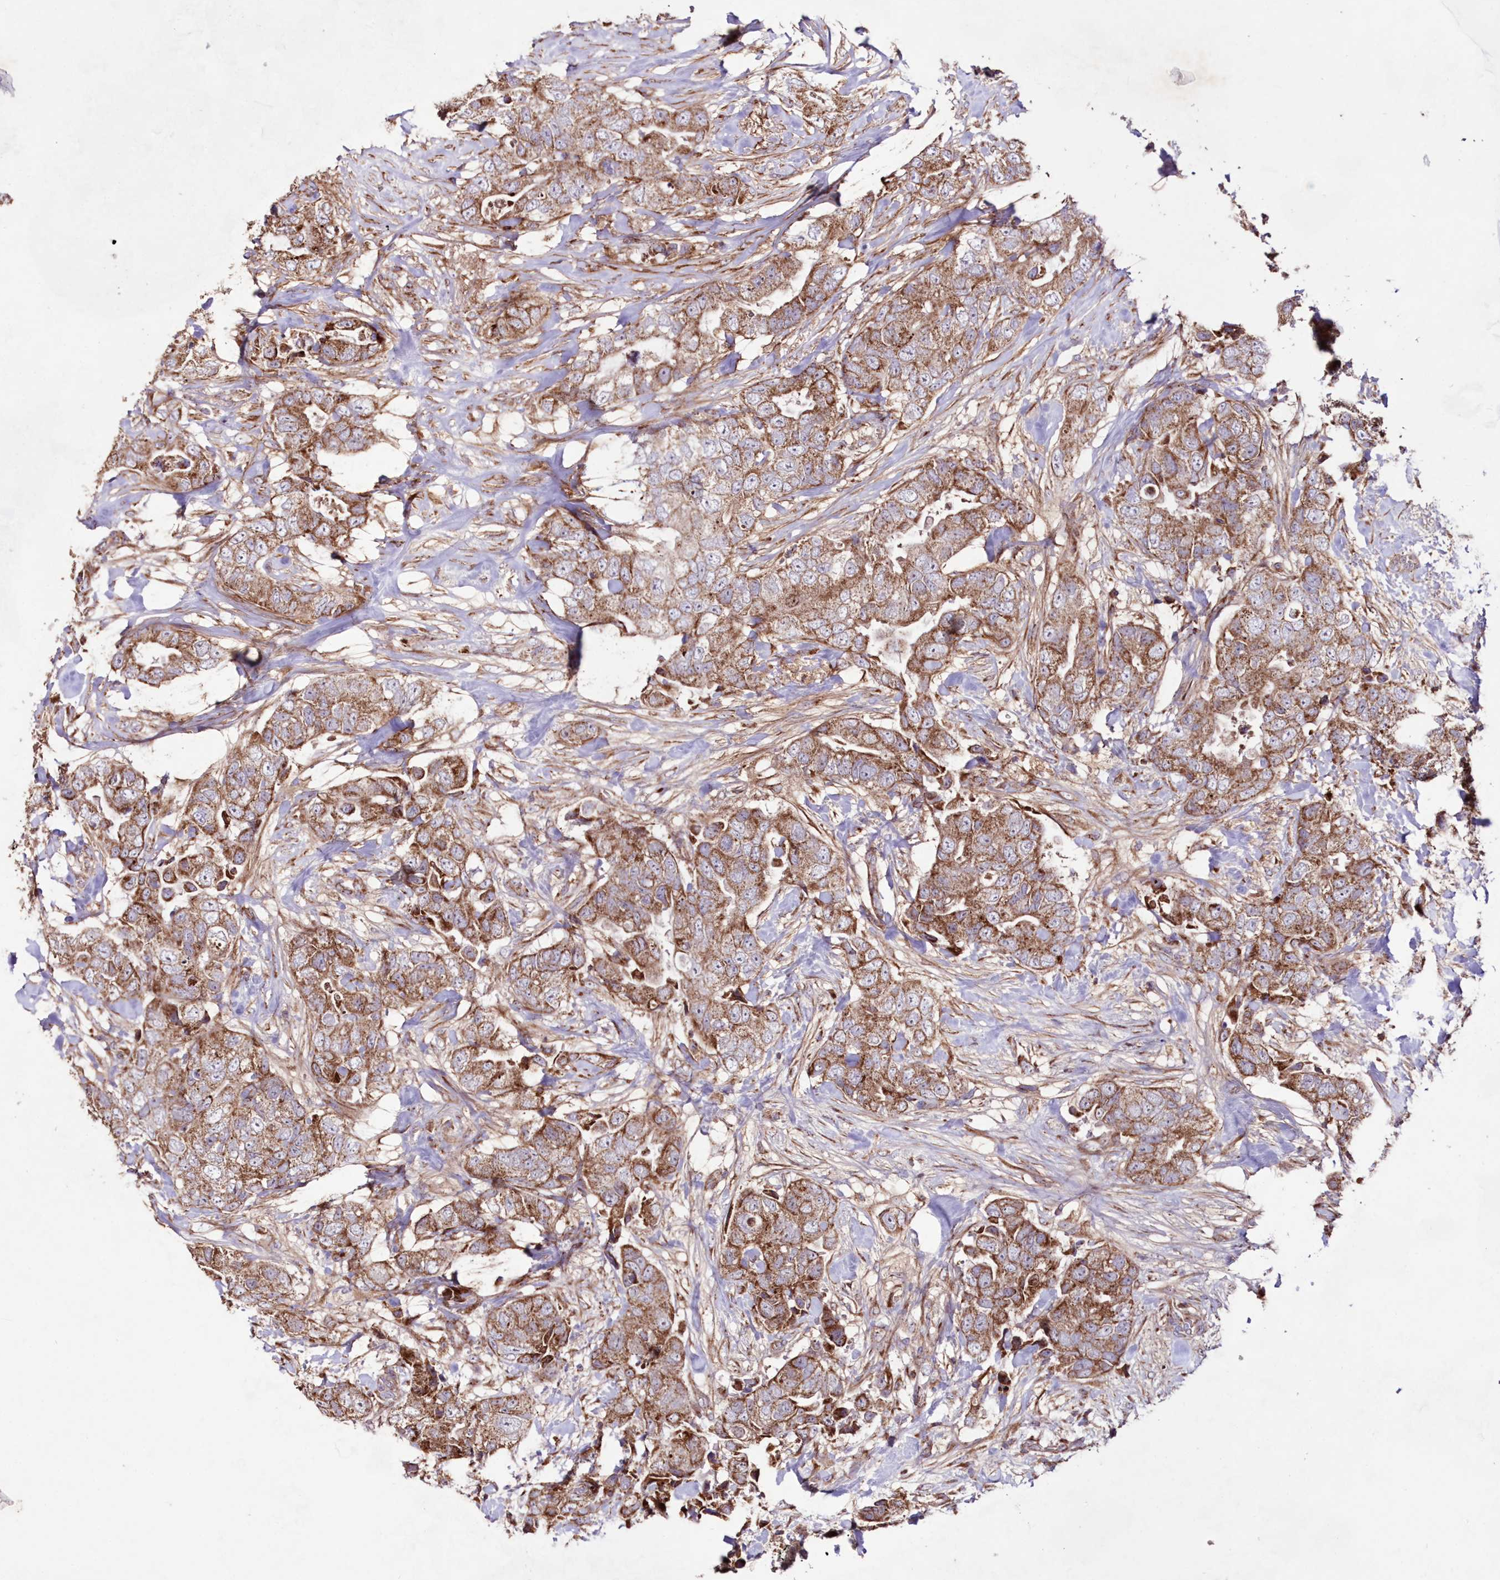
{"staining": {"intensity": "moderate", "quantity": ">75%", "location": "cytoplasmic/membranous"}, "tissue": "breast cancer", "cell_type": "Tumor cells", "image_type": "cancer", "snomed": [{"axis": "morphology", "description": "Duct carcinoma"}, {"axis": "topography", "description": "Breast"}], "caption": "The histopathology image exhibits a brown stain indicating the presence of a protein in the cytoplasmic/membranous of tumor cells in breast cancer. (DAB IHC, brown staining for protein, blue staining for nuclei).", "gene": "HADHB", "patient": {"sex": "female", "age": 62}}